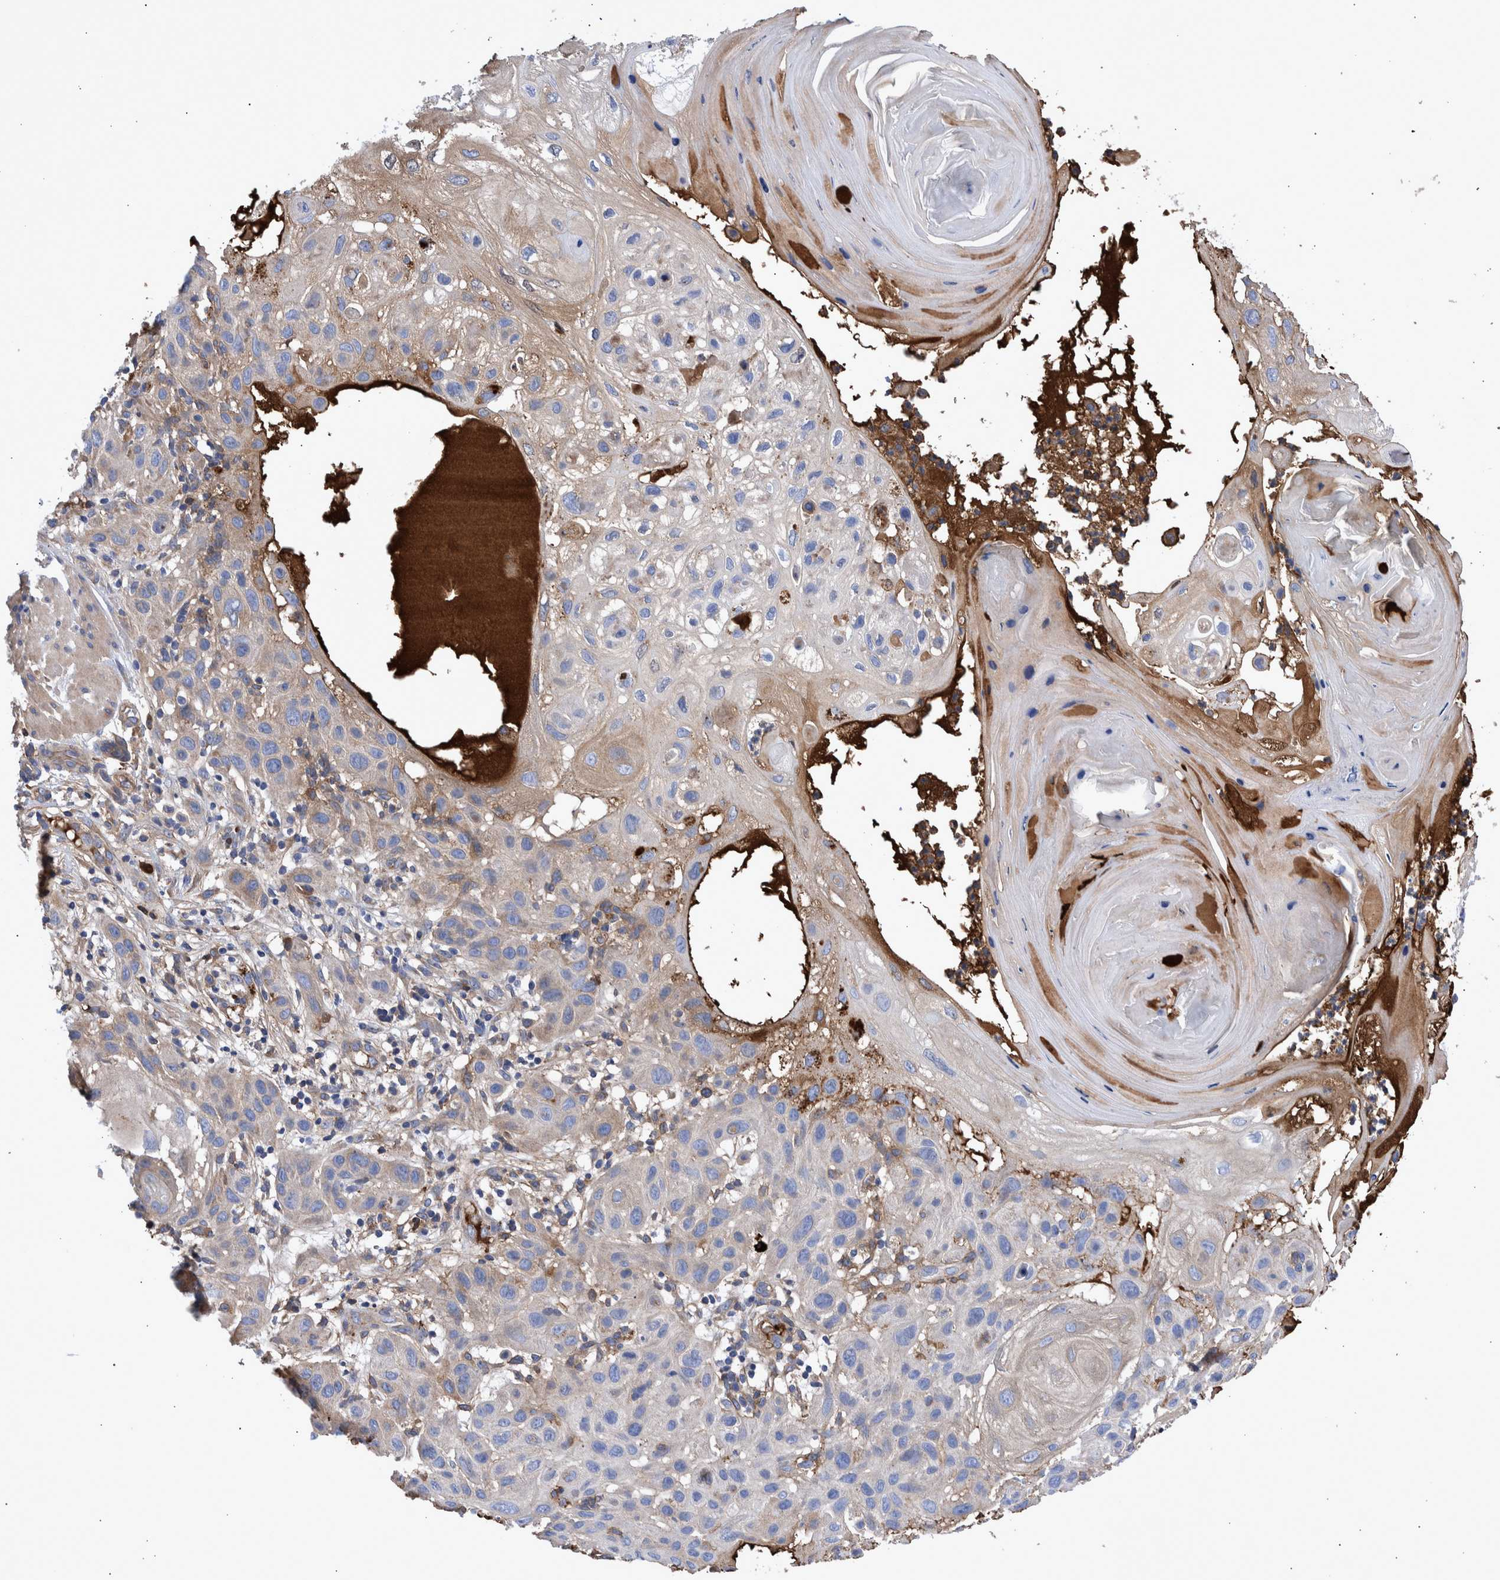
{"staining": {"intensity": "weak", "quantity": "<25%", "location": "cytoplasmic/membranous"}, "tissue": "skin cancer", "cell_type": "Tumor cells", "image_type": "cancer", "snomed": [{"axis": "morphology", "description": "Squamous cell carcinoma, NOS"}, {"axis": "topography", "description": "Skin"}], "caption": "Protein analysis of skin cancer exhibits no significant staining in tumor cells.", "gene": "DLL4", "patient": {"sex": "female", "age": 96}}